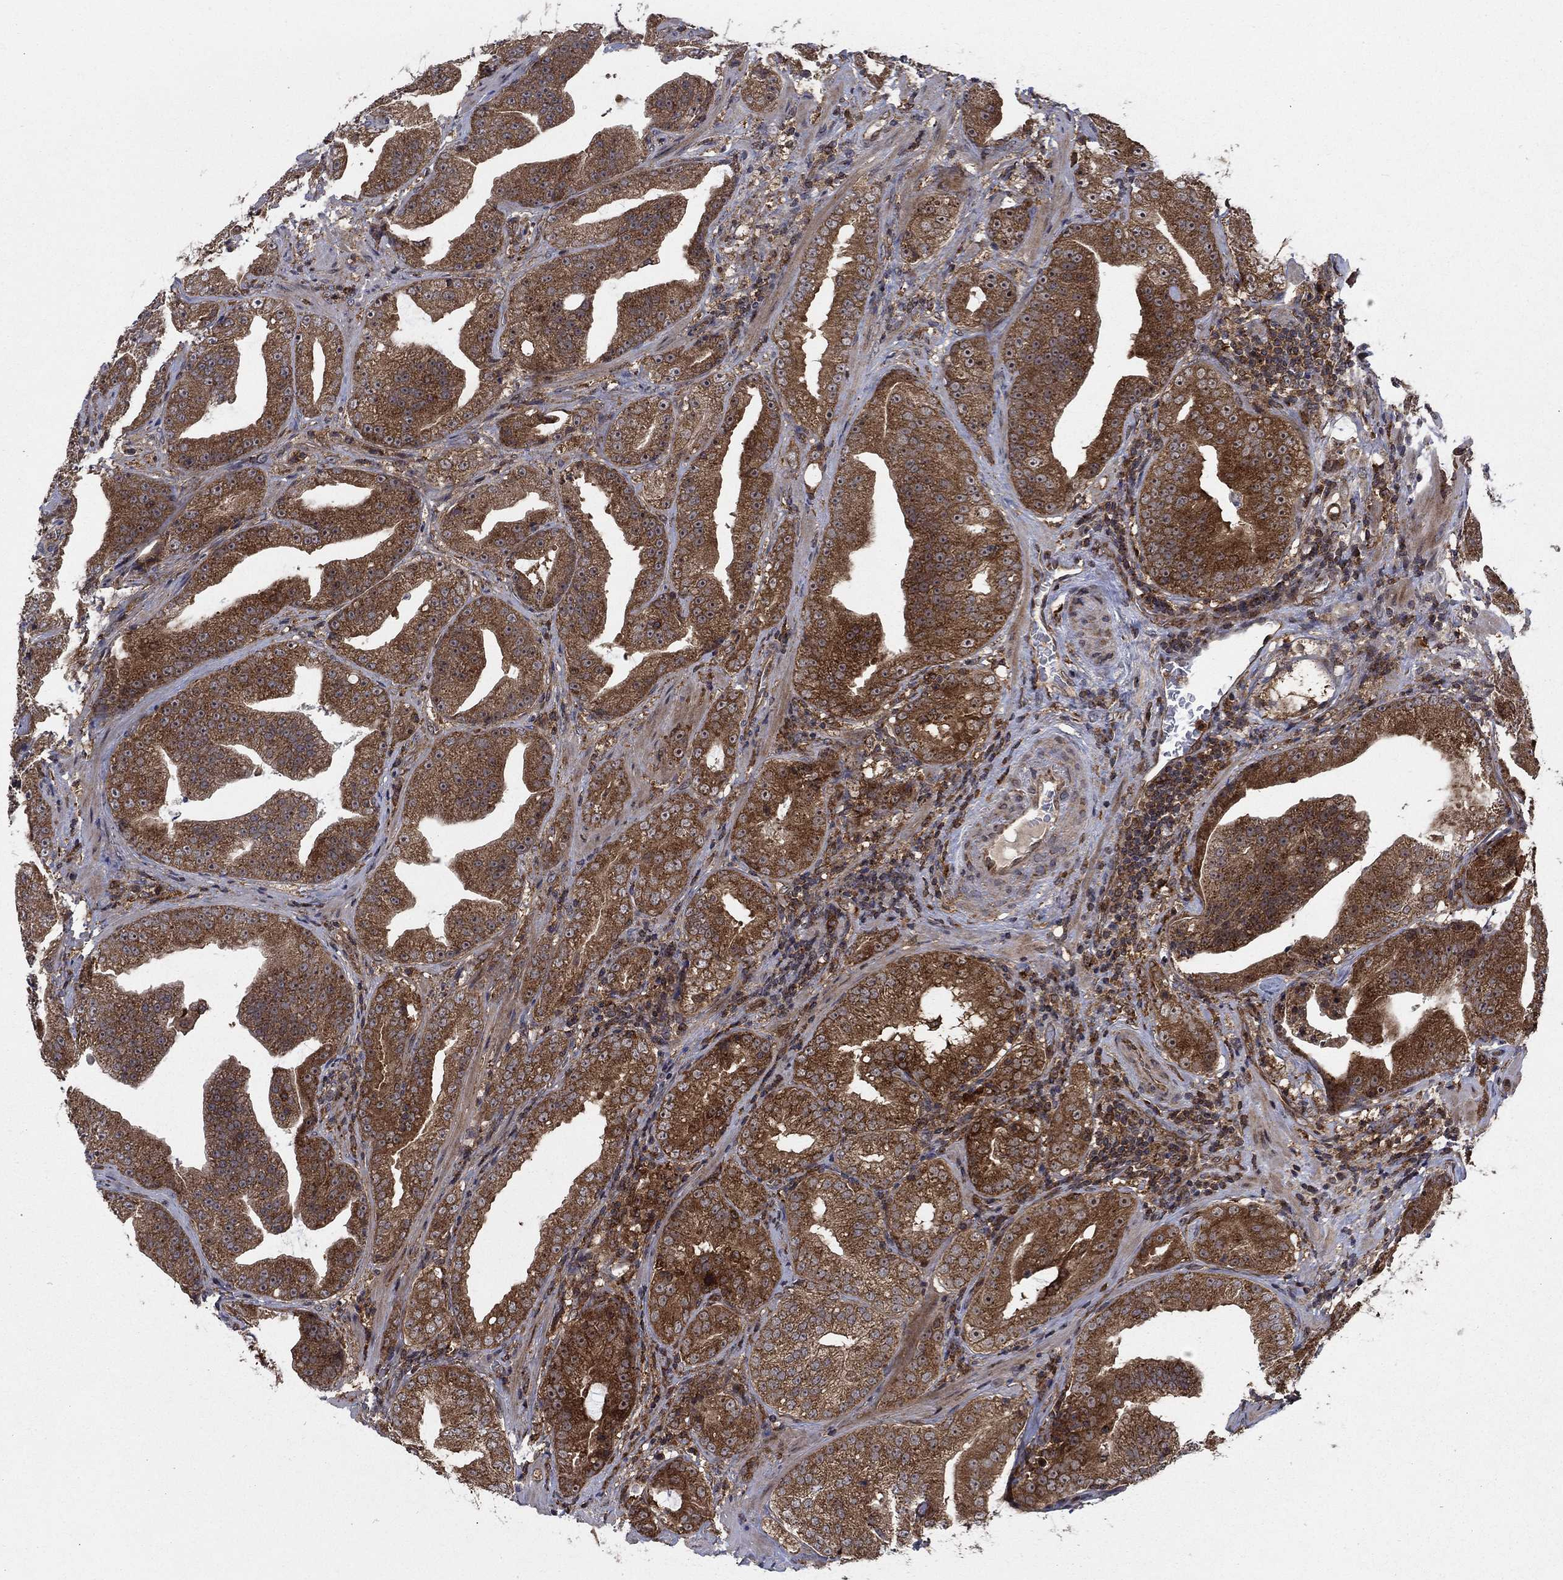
{"staining": {"intensity": "strong", "quantity": ">75%", "location": "cytoplasmic/membranous"}, "tissue": "prostate cancer", "cell_type": "Tumor cells", "image_type": "cancer", "snomed": [{"axis": "morphology", "description": "Adenocarcinoma, Low grade"}, {"axis": "topography", "description": "Prostate"}], "caption": "The immunohistochemical stain labels strong cytoplasmic/membranous expression in tumor cells of prostate cancer (low-grade adenocarcinoma) tissue. Immunohistochemistry (ihc) stains the protein of interest in brown and the nuclei are stained blue.", "gene": "IFI35", "patient": {"sex": "male", "age": 62}}